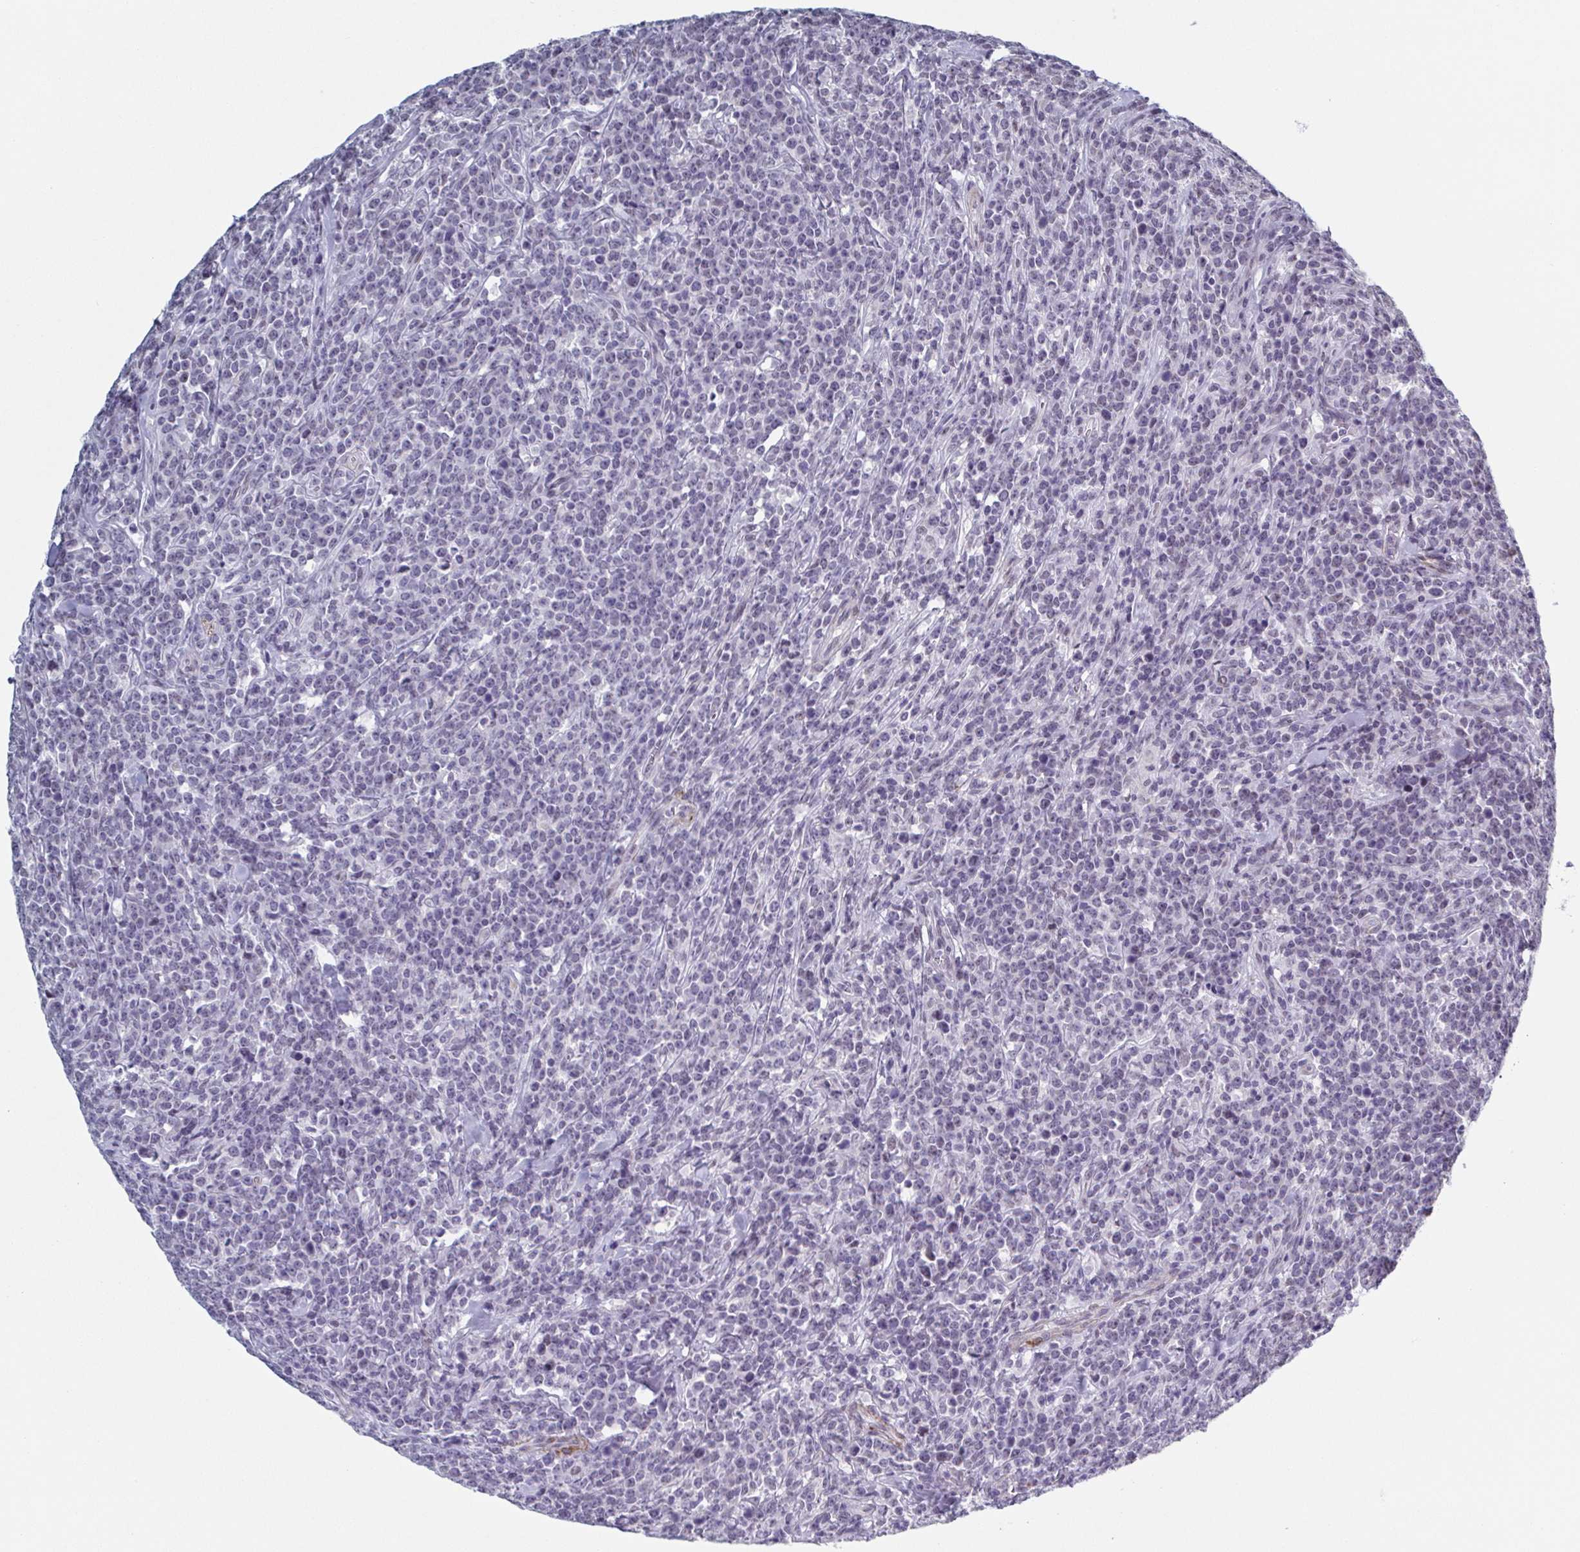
{"staining": {"intensity": "negative", "quantity": "none", "location": "none"}, "tissue": "lymphoma", "cell_type": "Tumor cells", "image_type": "cancer", "snomed": [{"axis": "morphology", "description": "Malignant lymphoma, non-Hodgkin's type, High grade"}, {"axis": "topography", "description": "Small intestine"}], "caption": "Immunohistochemistry (IHC) photomicrograph of lymphoma stained for a protein (brown), which shows no staining in tumor cells.", "gene": "TMEM92", "patient": {"sex": "female", "age": 56}}